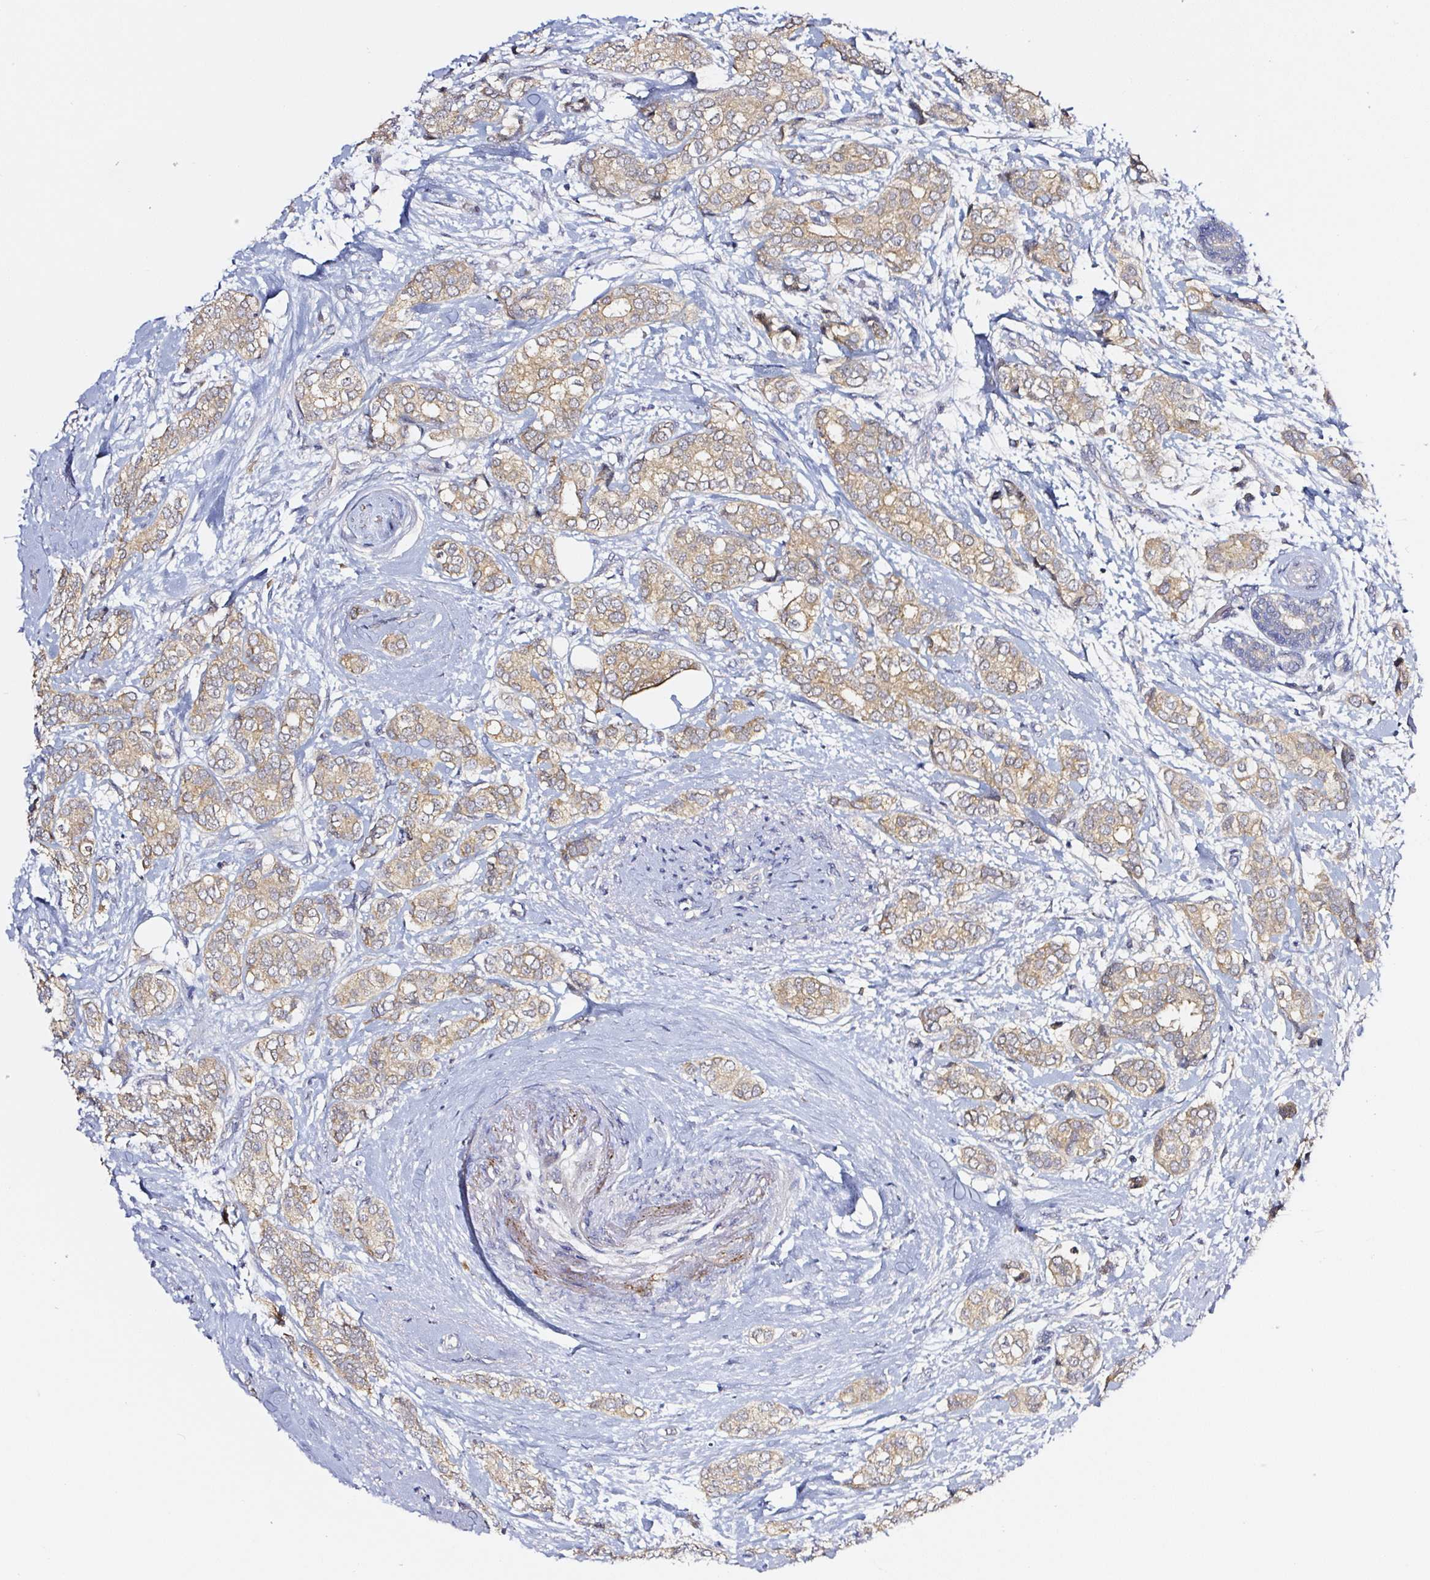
{"staining": {"intensity": "weak", "quantity": ">75%", "location": "cytoplasmic/membranous"}, "tissue": "breast cancer", "cell_type": "Tumor cells", "image_type": "cancer", "snomed": [{"axis": "morphology", "description": "Duct carcinoma"}, {"axis": "topography", "description": "Breast"}], "caption": "There is low levels of weak cytoplasmic/membranous positivity in tumor cells of breast cancer, as demonstrated by immunohistochemical staining (brown color).", "gene": "PRKAA2", "patient": {"sex": "female", "age": 73}}